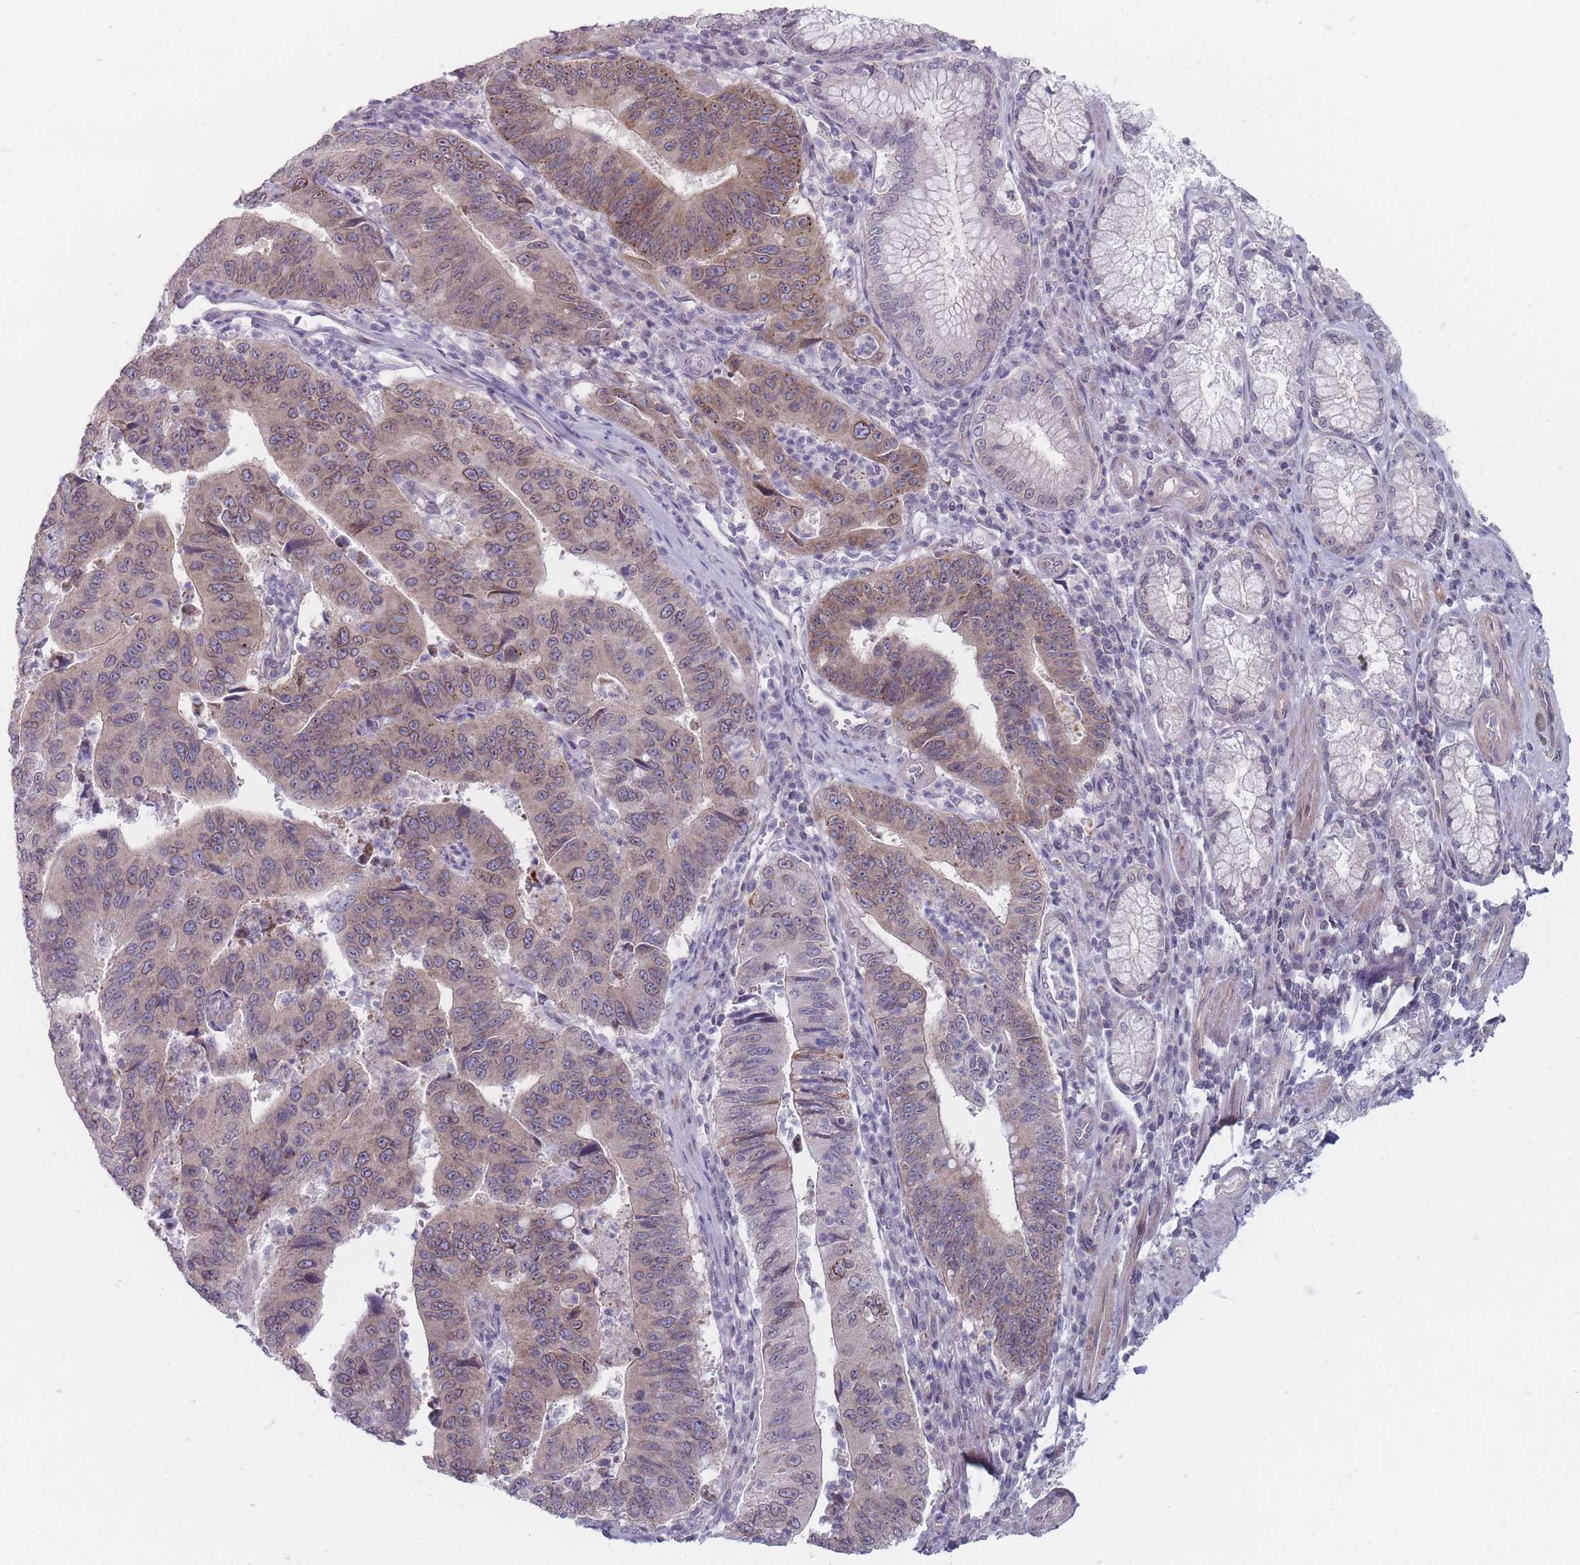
{"staining": {"intensity": "weak", "quantity": "25%-75%", "location": "cytoplasmic/membranous,nuclear"}, "tissue": "stomach cancer", "cell_type": "Tumor cells", "image_type": "cancer", "snomed": [{"axis": "morphology", "description": "Adenocarcinoma, NOS"}, {"axis": "topography", "description": "Stomach"}], "caption": "Protein analysis of stomach cancer (adenocarcinoma) tissue exhibits weak cytoplasmic/membranous and nuclear staining in approximately 25%-75% of tumor cells. The staining was performed using DAB (3,3'-diaminobenzidine), with brown indicating positive protein expression. Nuclei are stained blue with hematoxylin.", "gene": "PCDH12", "patient": {"sex": "male", "age": 59}}